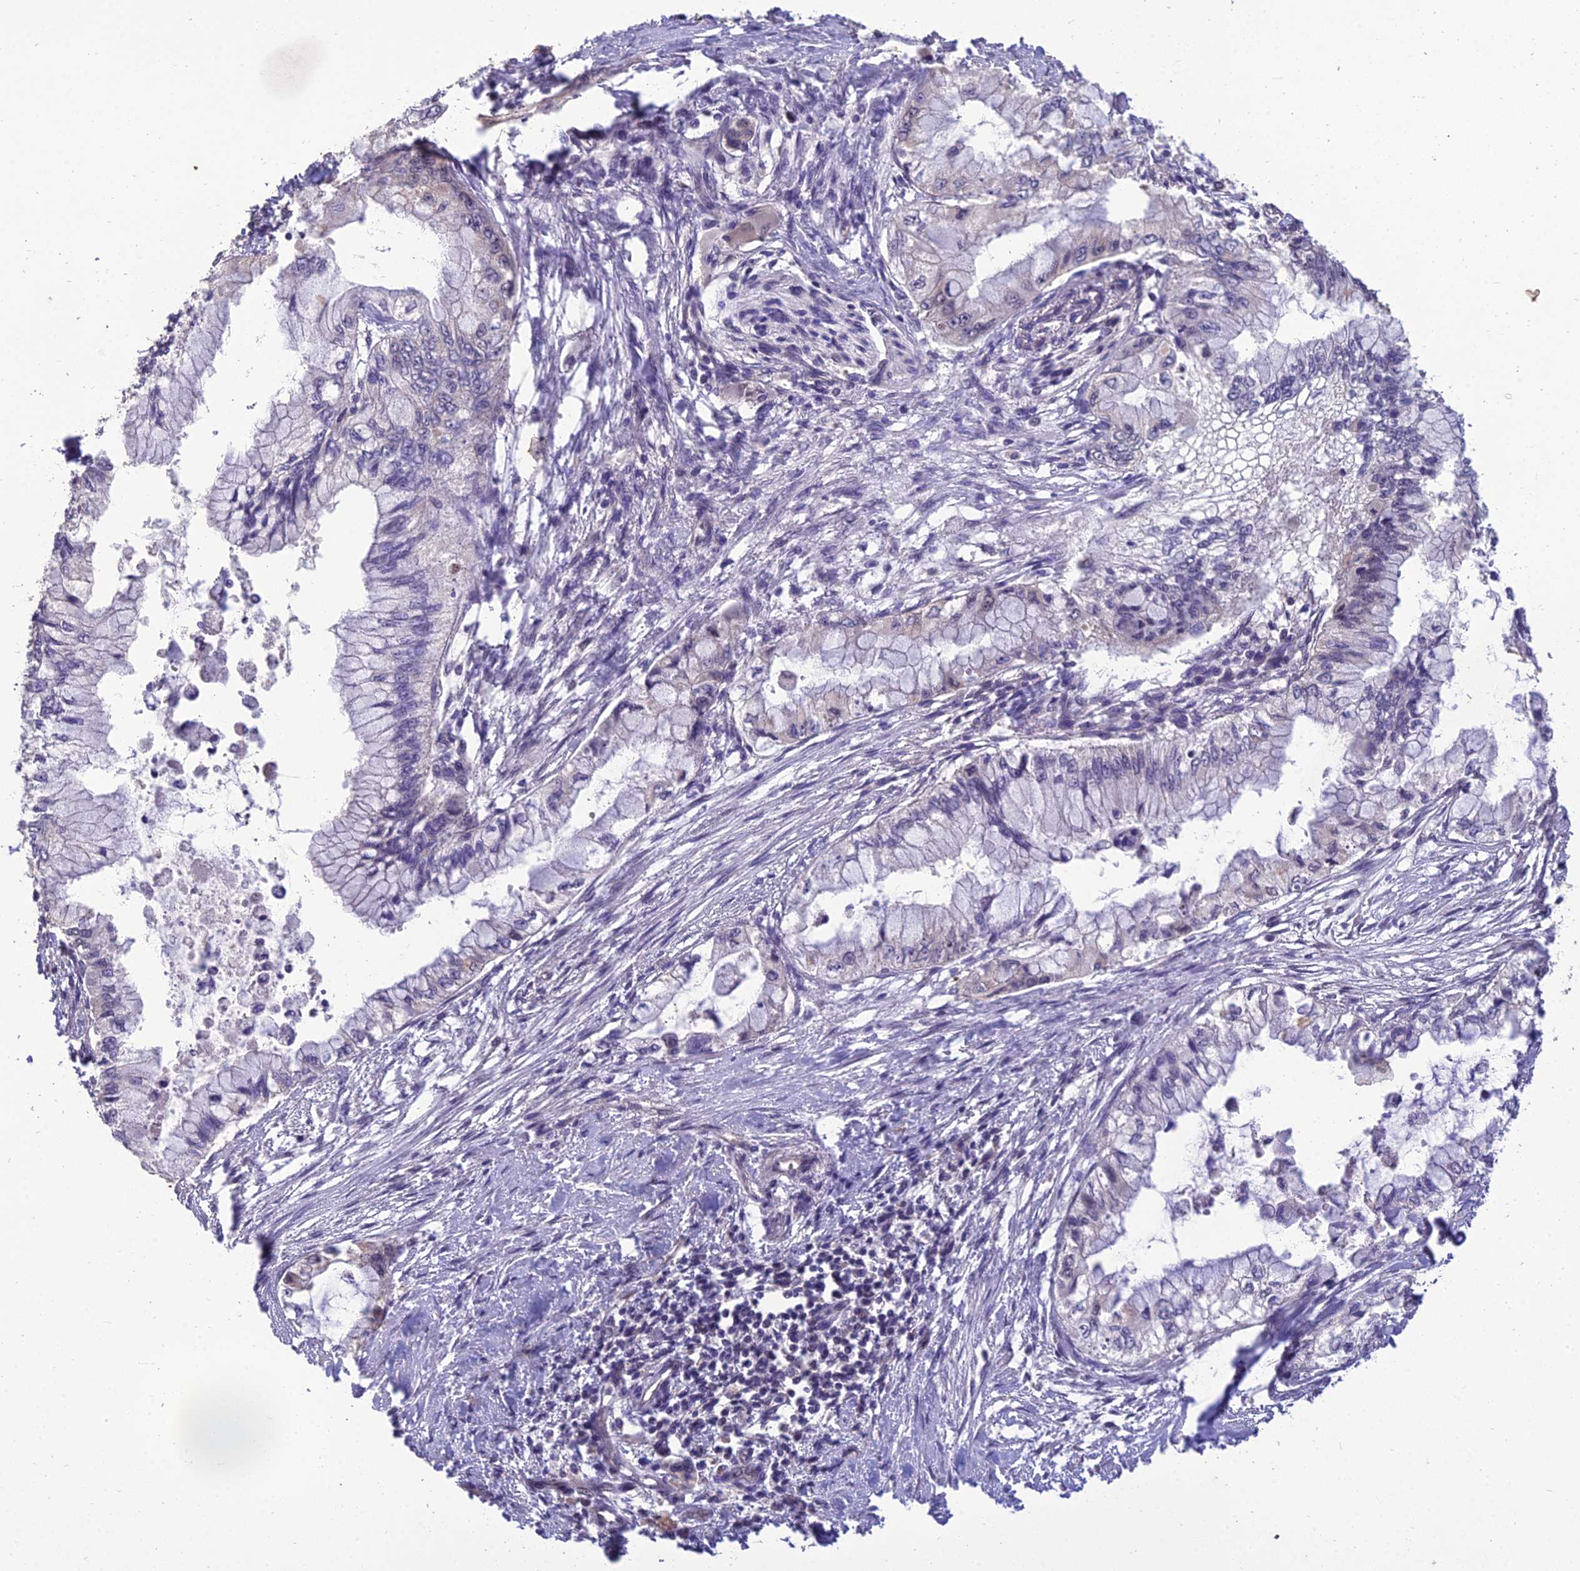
{"staining": {"intensity": "negative", "quantity": "none", "location": "none"}, "tissue": "pancreatic cancer", "cell_type": "Tumor cells", "image_type": "cancer", "snomed": [{"axis": "morphology", "description": "Adenocarcinoma, NOS"}, {"axis": "topography", "description": "Pancreas"}], "caption": "DAB immunohistochemical staining of pancreatic cancer (adenocarcinoma) reveals no significant staining in tumor cells.", "gene": "GRWD1", "patient": {"sex": "male", "age": 48}}